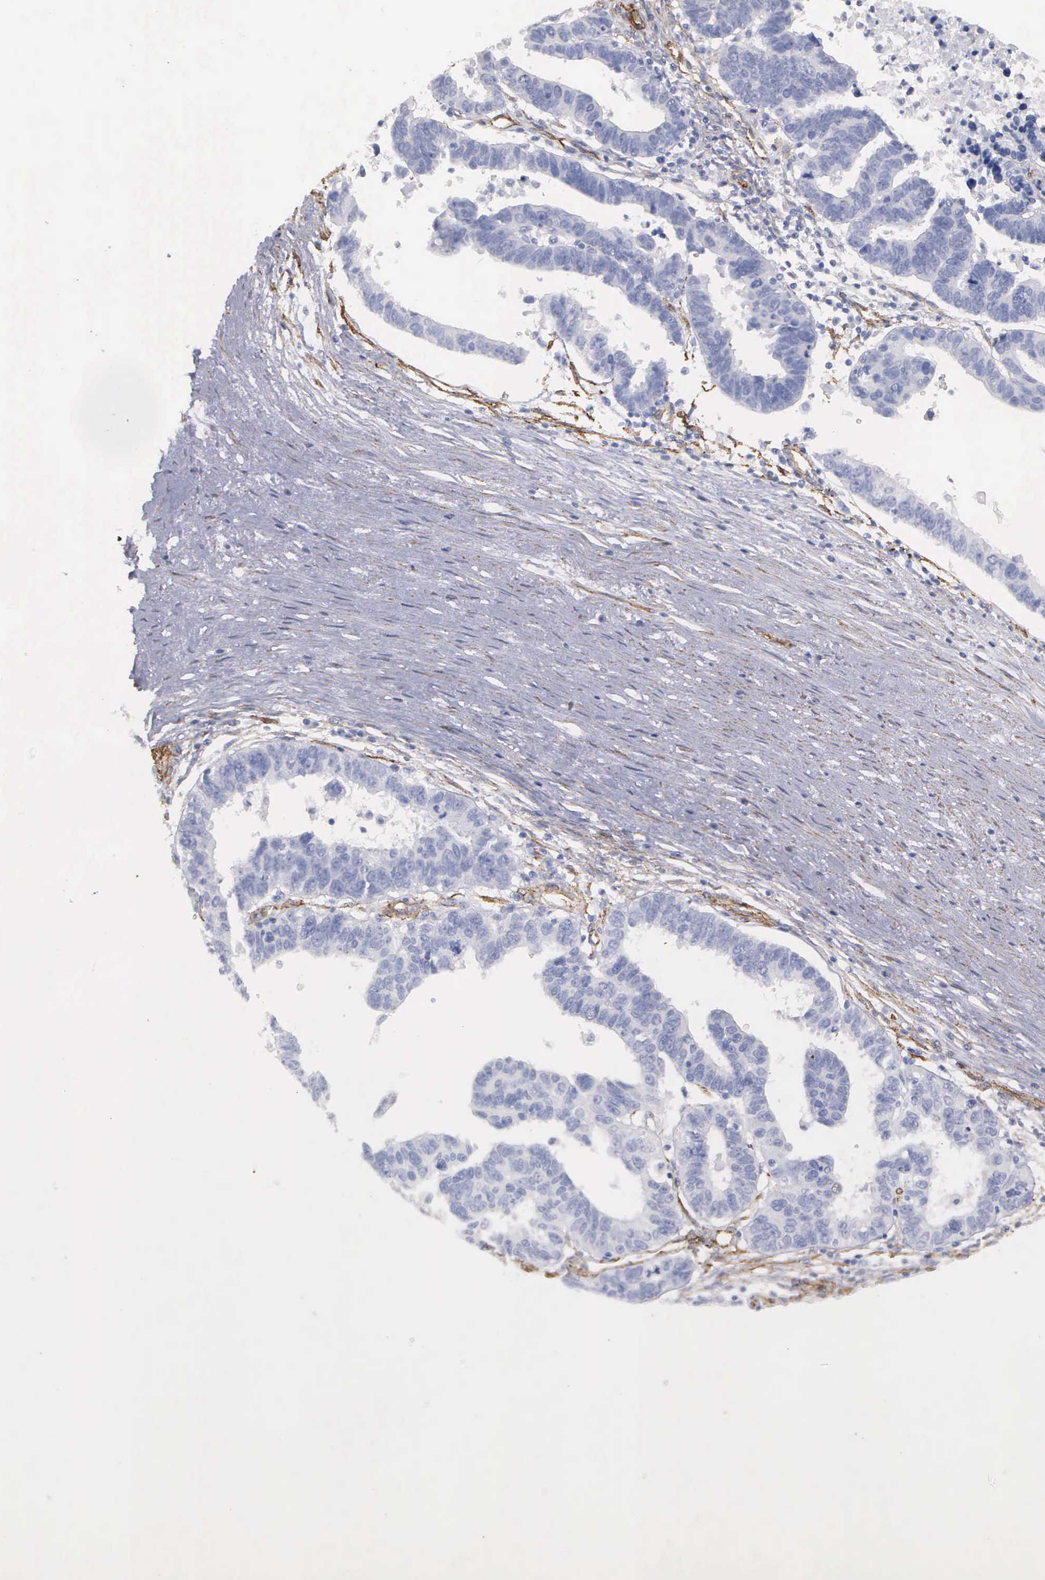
{"staining": {"intensity": "negative", "quantity": "none", "location": "none"}, "tissue": "ovarian cancer", "cell_type": "Tumor cells", "image_type": "cancer", "snomed": [{"axis": "morphology", "description": "Carcinoma, endometroid"}, {"axis": "morphology", "description": "Cystadenocarcinoma, serous, NOS"}, {"axis": "topography", "description": "Ovary"}], "caption": "Tumor cells show no significant protein staining in ovarian cancer (serous cystadenocarcinoma).", "gene": "MAGEB10", "patient": {"sex": "female", "age": 45}}